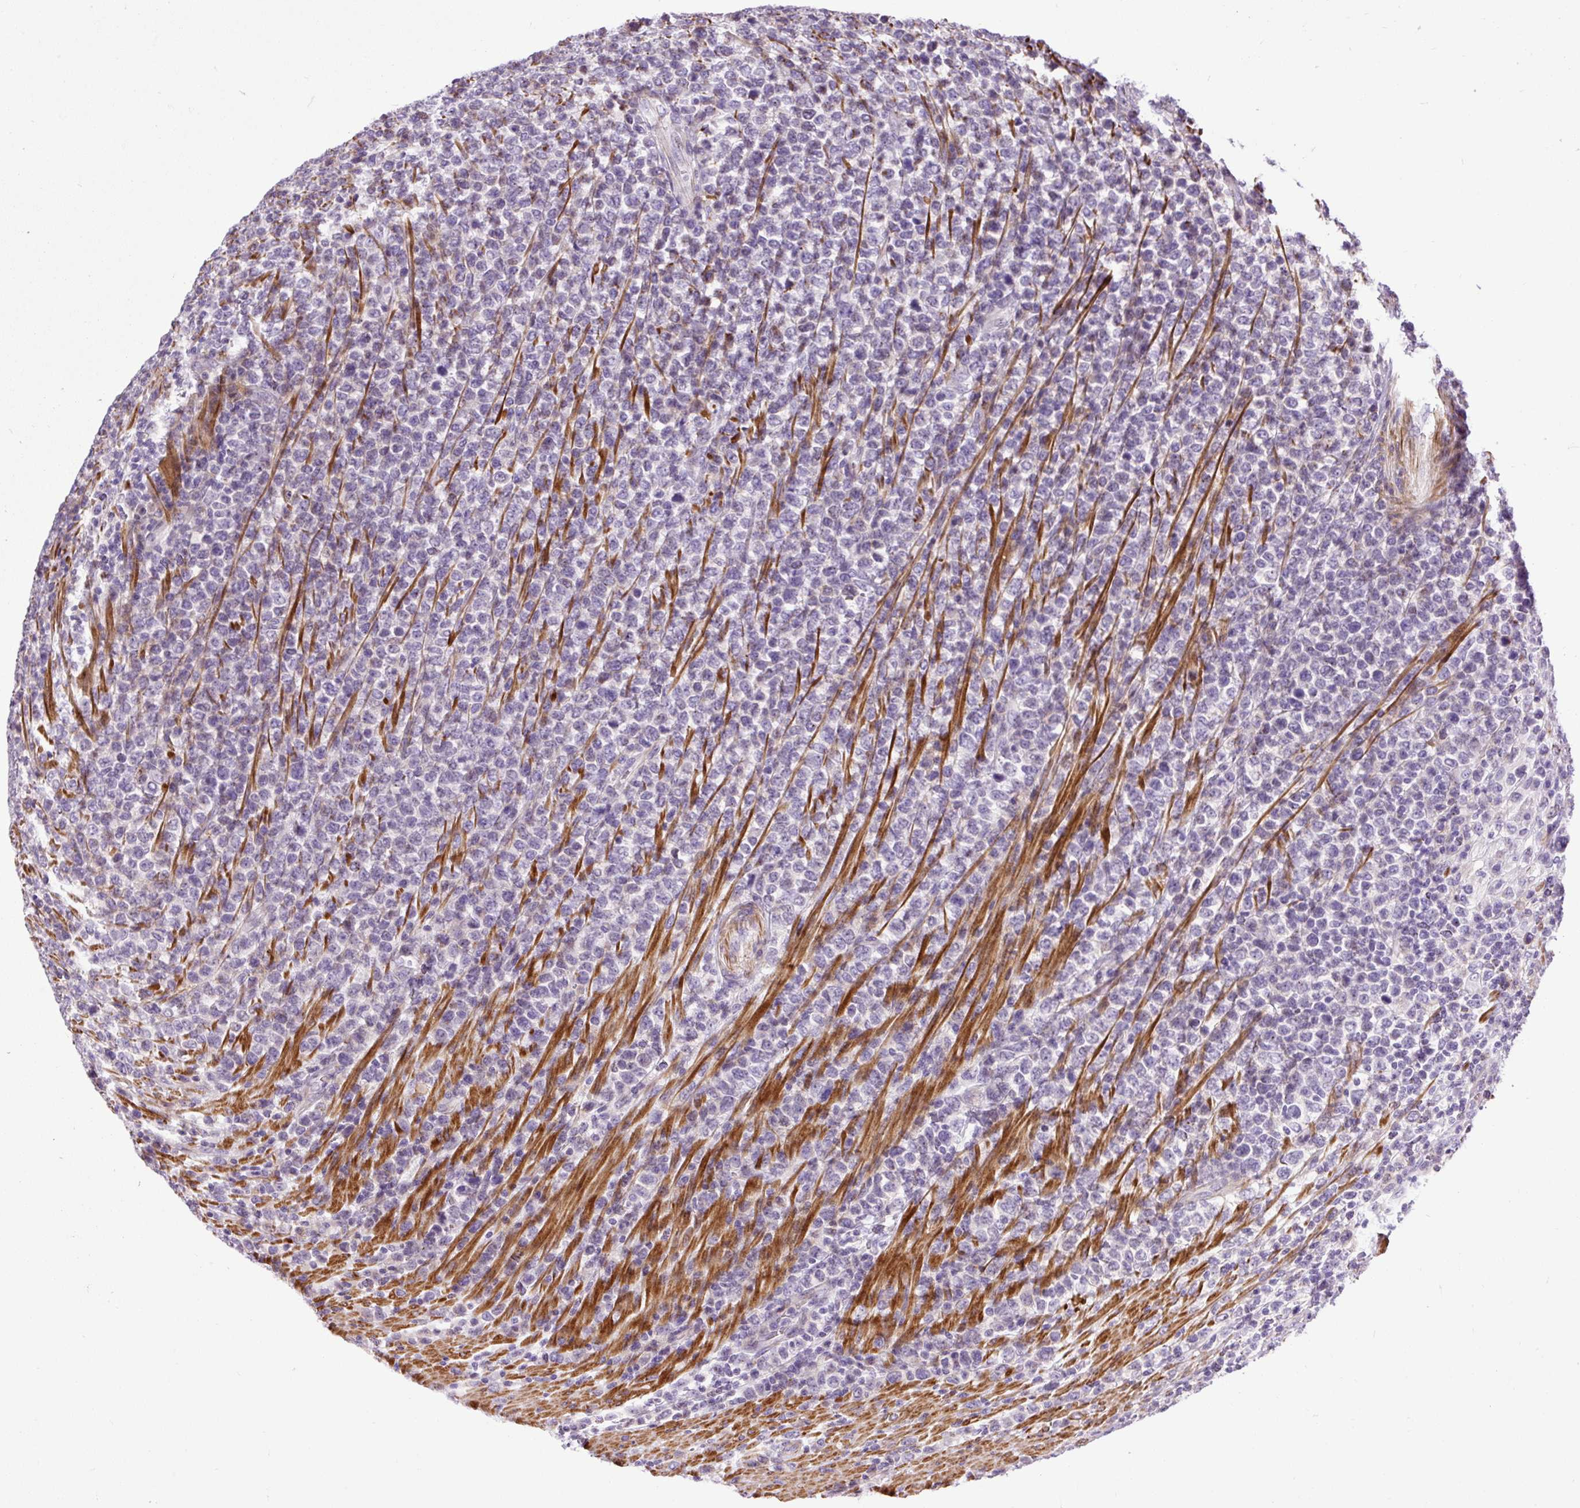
{"staining": {"intensity": "negative", "quantity": "none", "location": "none"}, "tissue": "lymphoma", "cell_type": "Tumor cells", "image_type": "cancer", "snomed": [{"axis": "morphology", "description": "Malignant lymphoma, non-Hodgkin's type, High grade"}, {"axis": "topography", "description": "Soft tissue"}], "caption": "This is a photomicrograph of immunohistochemistry staining of malignant lymphoma, non-Hodgkin's type (high-grade), which shows no expression in tumor cells.", "gene": "ZNF197", "patient": {"sex": "female", "age": 56}}